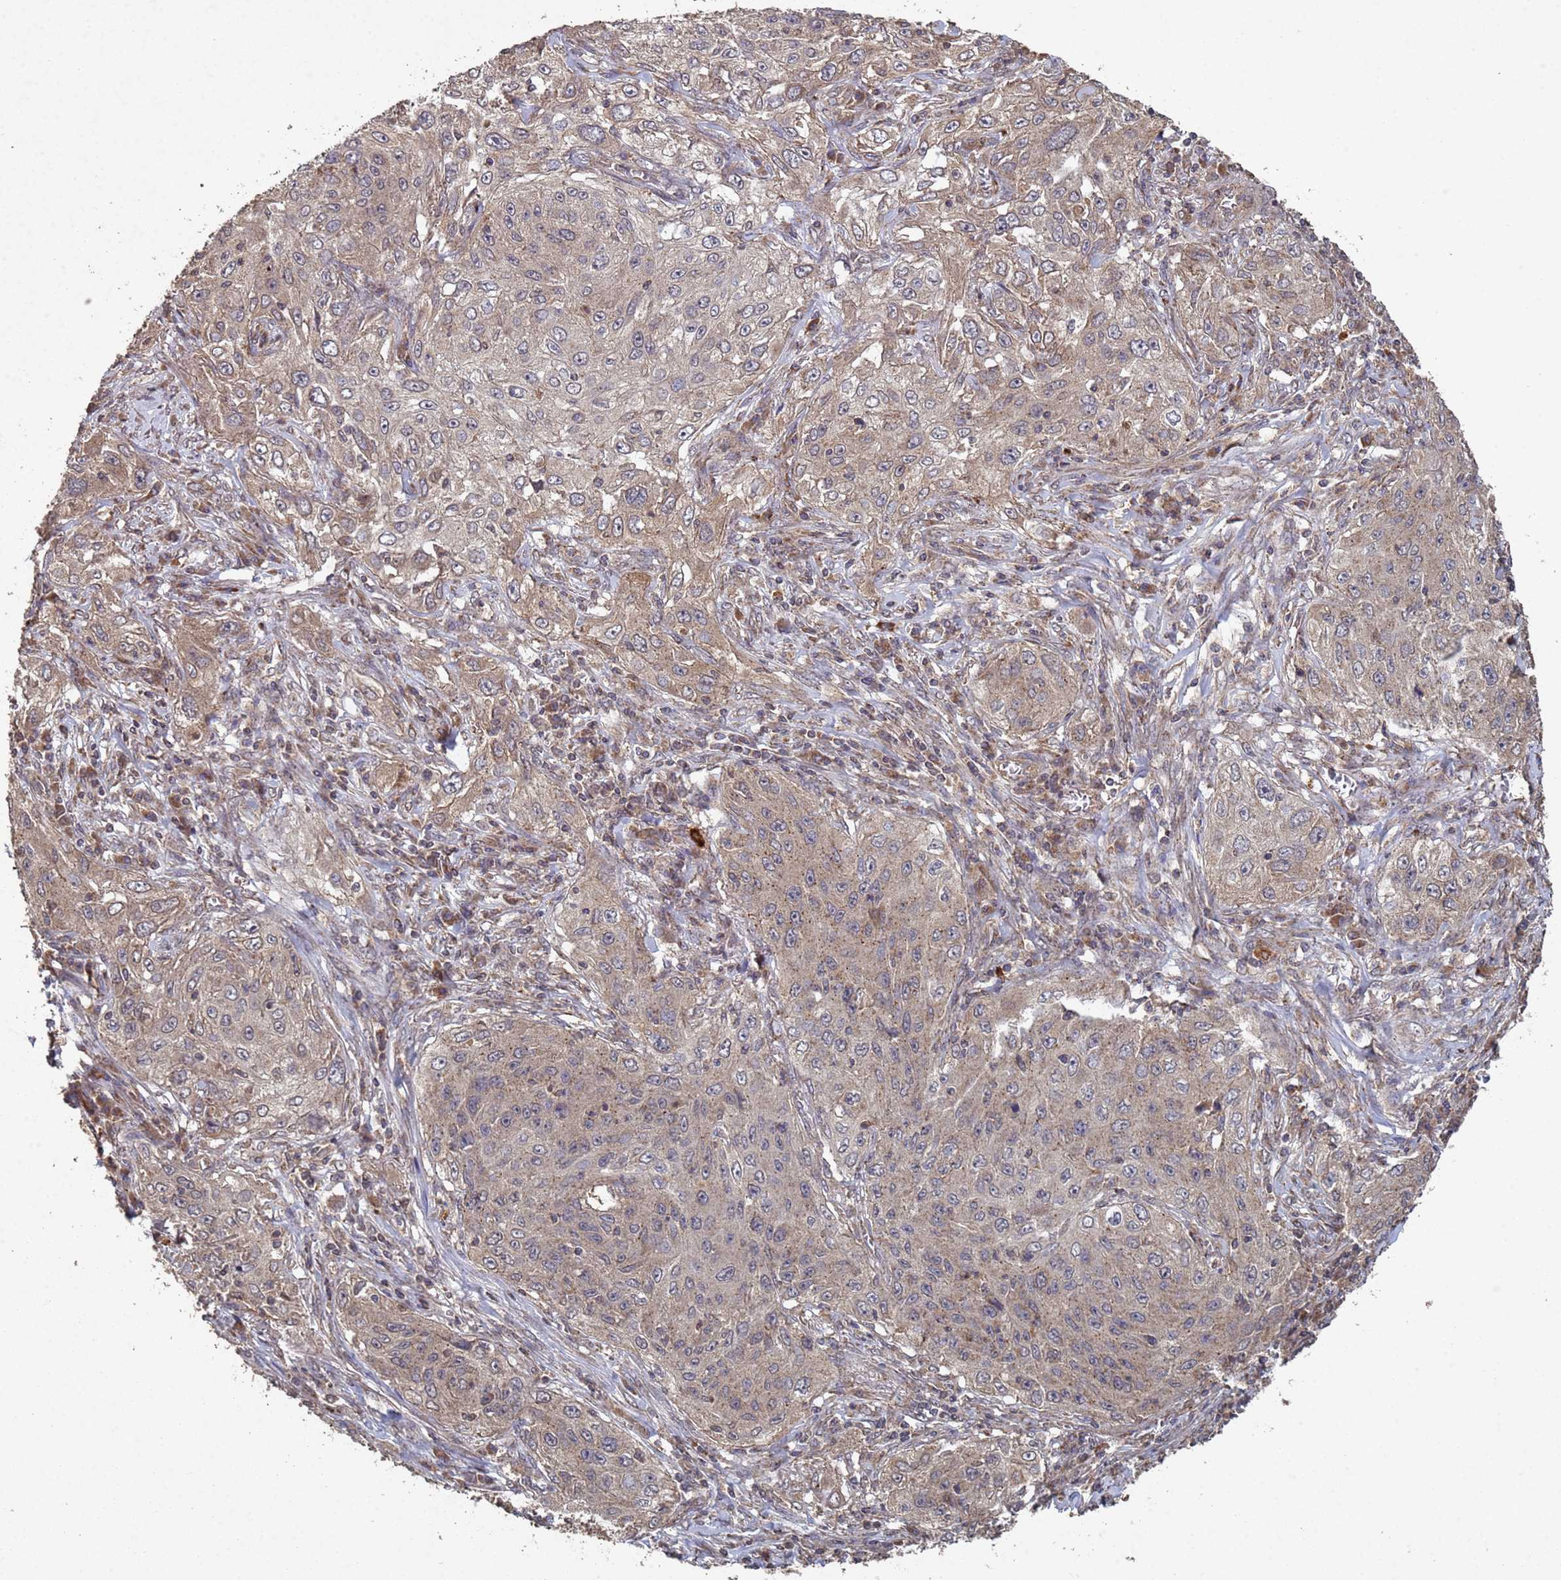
{"staining": {"intensity": "weak", "quantity": "25%-75%", "location": "cytoplasmic/membranous"}, "tissue": "lung cancer", "cell_type": "Tumor cells", "image_type": "cancer", "snomed": [{"axis": "morphology", "description": "Squamous cell carcinoma, NOS"}, {"axis": "topography", "description": "Lung"}], "caption": "Lung cancer stained with IHC displays weak cytoplasmic/membranous staining in about 25%-75% of tumor cells.", "gene": "FASTKD1", "patient": {"sex": "female", "age": 69}}